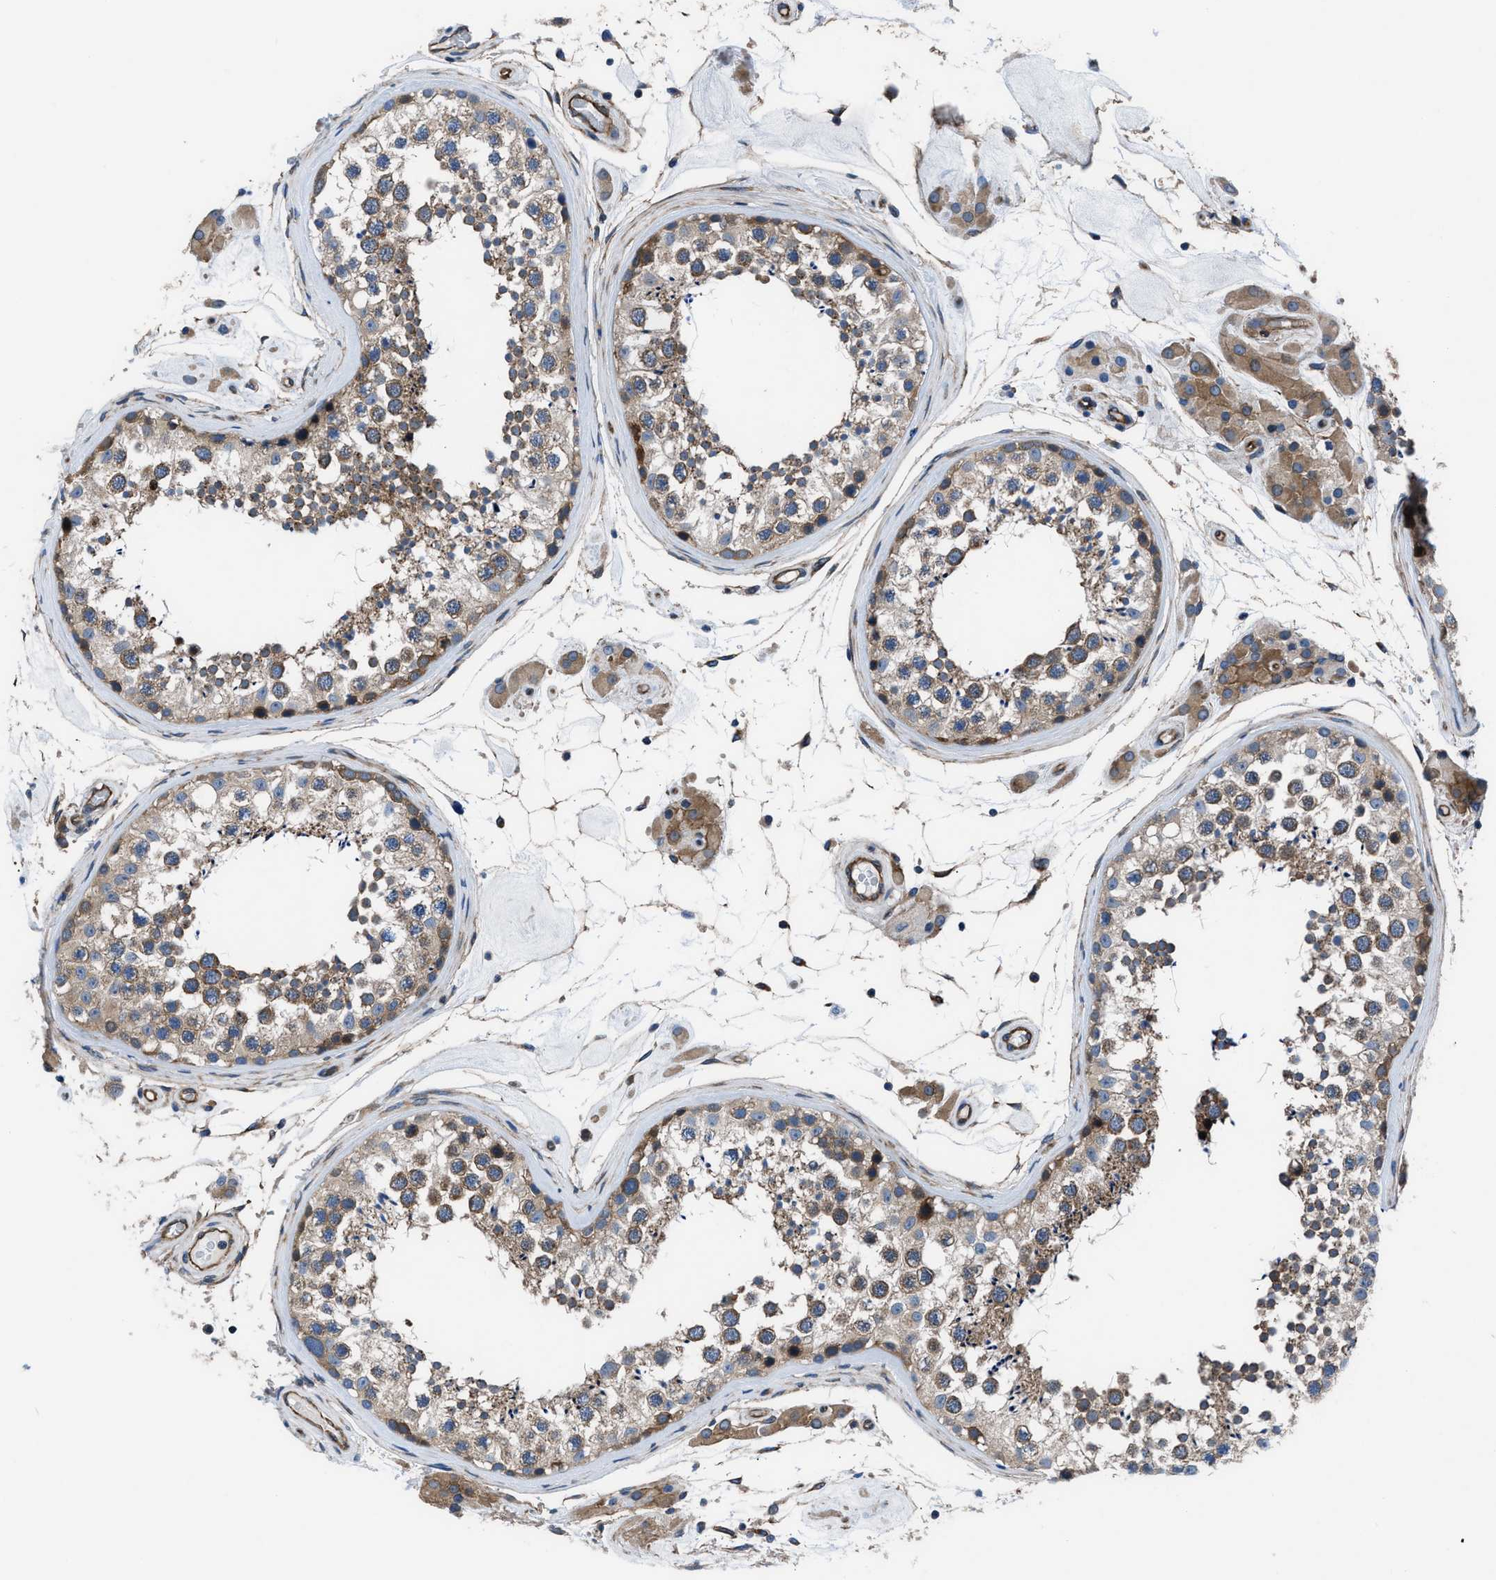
{"staining": {"intensity": "moderate", "quantity": ">75%", "location": "cytoplasmic/membranous"}, "tissue": "testis", "cell_type": "Cells in seminiferous ducts", "image_type": "normal", "snomed": [{"axis": "morphology", "description": "Normal tissue, NOS"}, {"axis": "topography", "description": "Testis"}], "caption": "Benign testis reveals moderate cytoplasmic/membranous expression in approximately >75% of cells in seminiferous ducts, visualized by immunohistochemistry. Immunohistochemistry stains the protein of interest in brown and the nuclei are stained blue.", "gene": "TRIP4", "patient": {"sex": "male", "age": 46}}